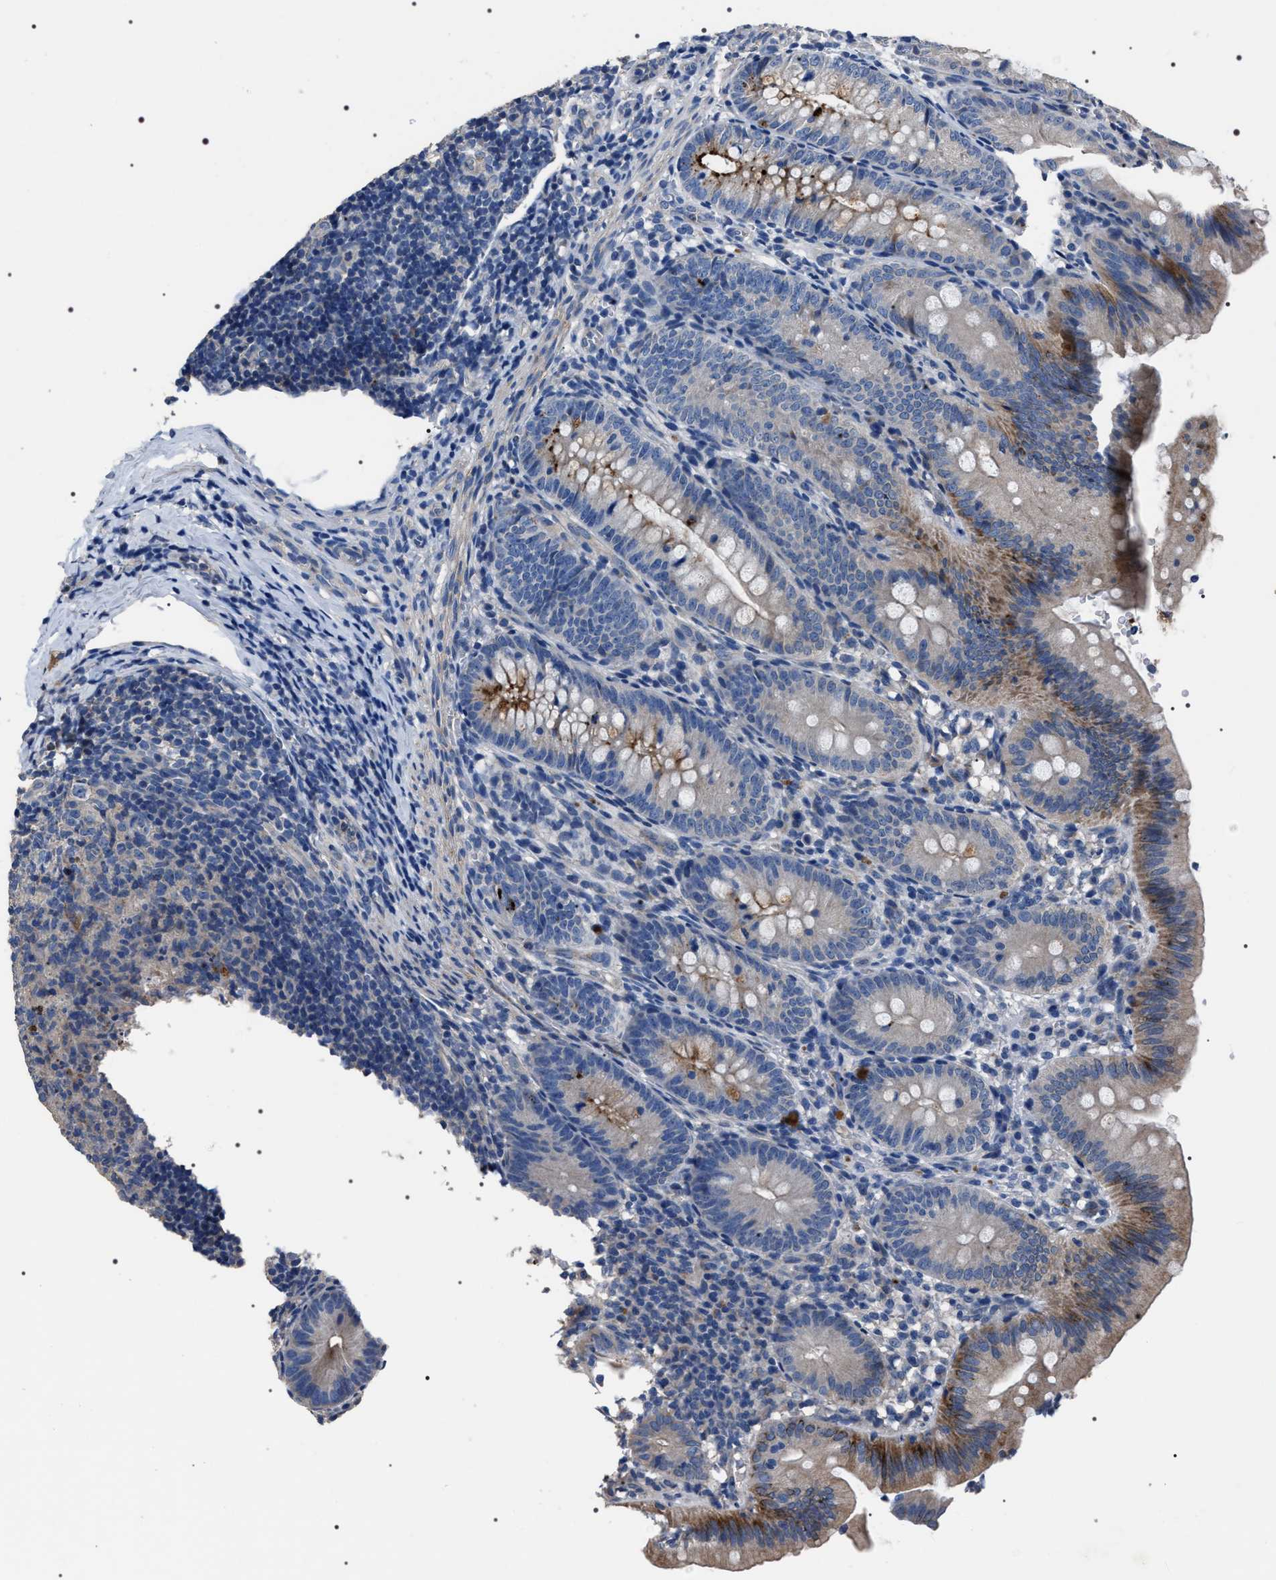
{"staining": {"intensity": "moderate", "quantity": "25%-75%", "location": "cytoplasmic/membranous"}, "tissue": "appendix", "cell_type": "Glandular cells", "image_type": "normal", "snomed": [{"axis": "morphology", "description": "Normal tissue, NOS"}, {"axis": "topography", "description": "Appendix"}], "caption": "Immunohistochemistry of benign appendix reveals medium levels of moderate cytoplasmic/membranous positivity in about 25%-75% of glandular cells. The staining is performed using DAB (3,3'-diaminobenzidine) brown chromogen to label protein expression. The nuclei are counter-stained blue using hematoxylin.", "gene": "TRIM54", "patient": {"sex": "male", "age": 1}}